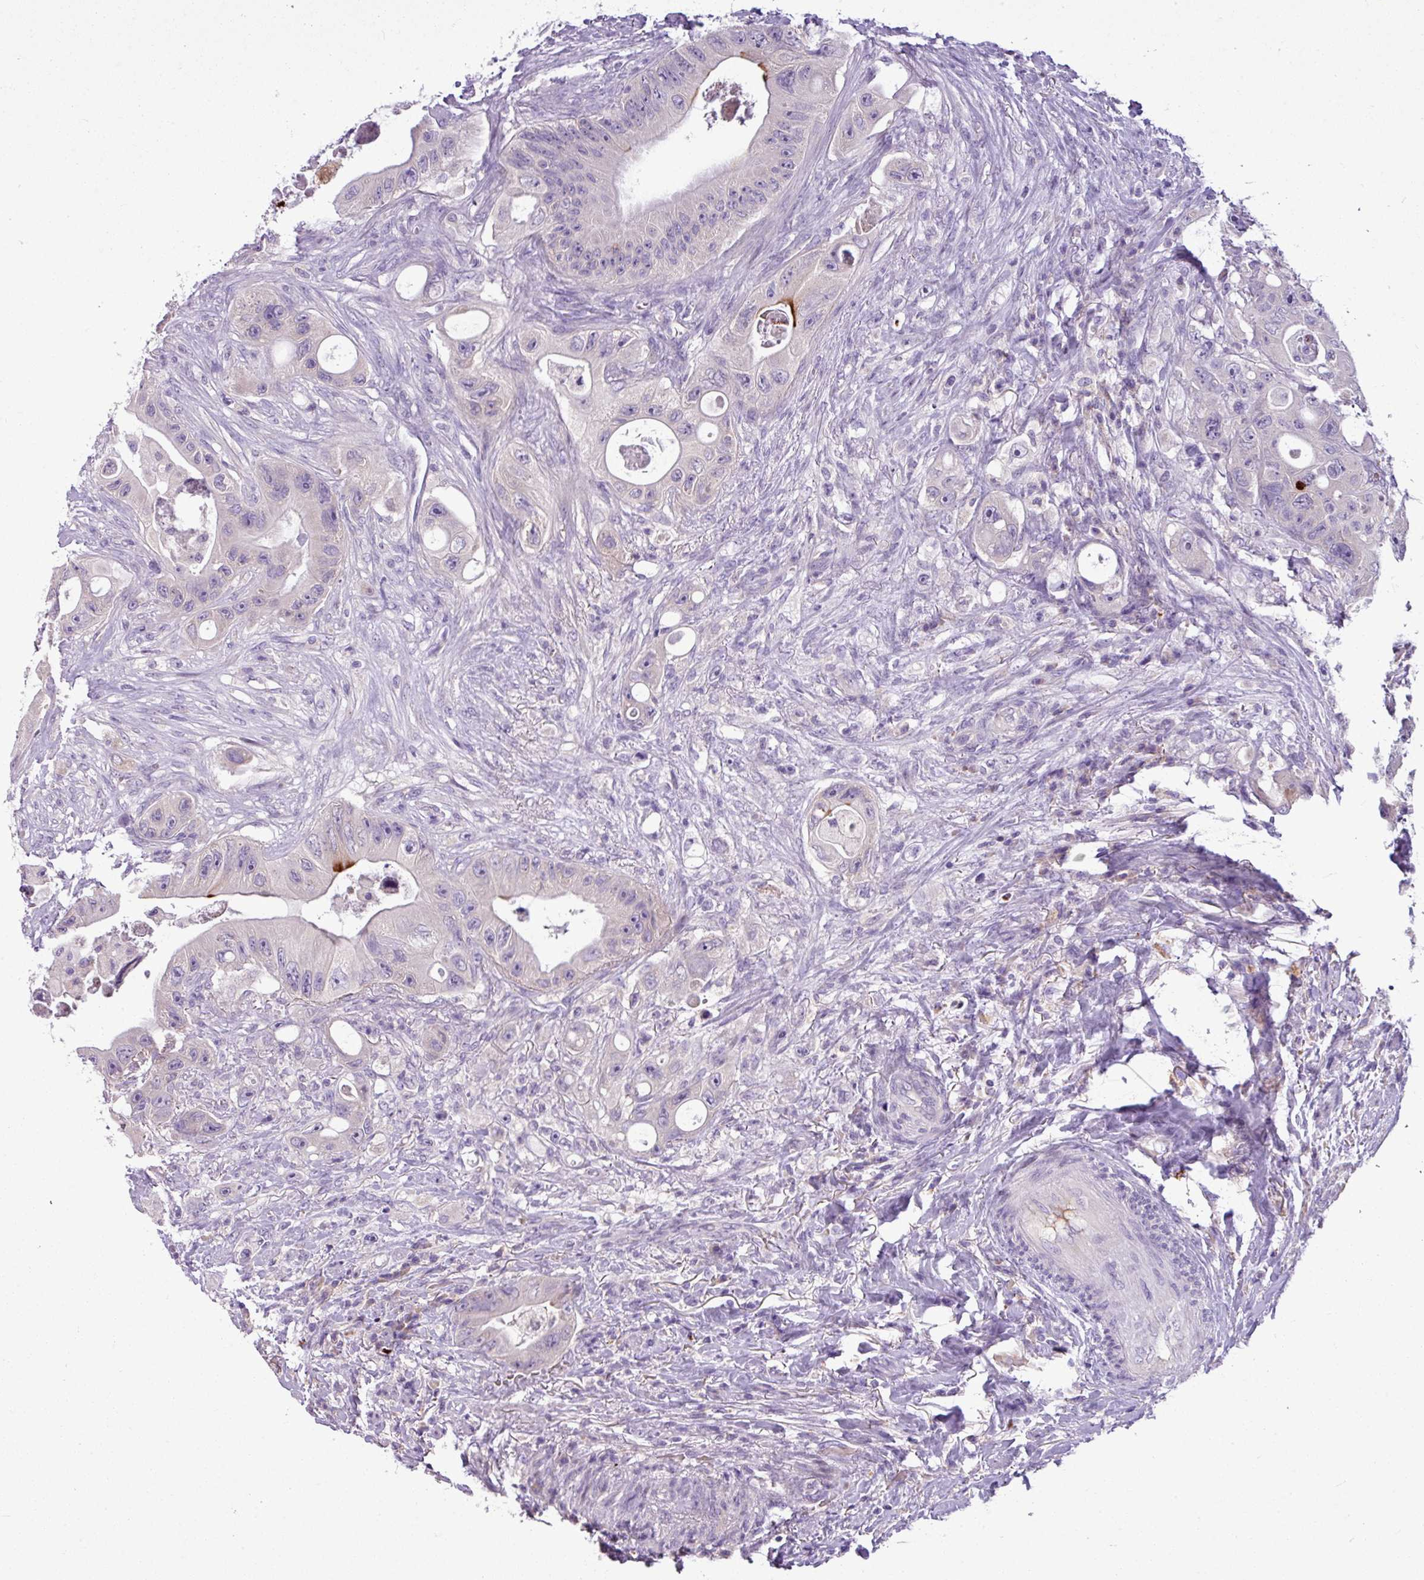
{"staining": {"intensity": "strong", "quantity": "<25%", "location": "cytoplasmic/membranous"}, "tissue": "colorectal cancer", "cell_type": "Tumor cells", "image_type": "cancer", "snomed": [{"axis": "morphology", "description": "Adenocarcinoma, NOS"}, {"axis": "topography", "description": "Colon"}], "caption": "Brown immunohistochemical staining in colorectal cancer (adenocarcinoma) shows strong cytoplasmic/membranous positivity in about <25% of tumor cells.", "gene": "IL17A", "patient": {"sex": "female", "age": 46}}